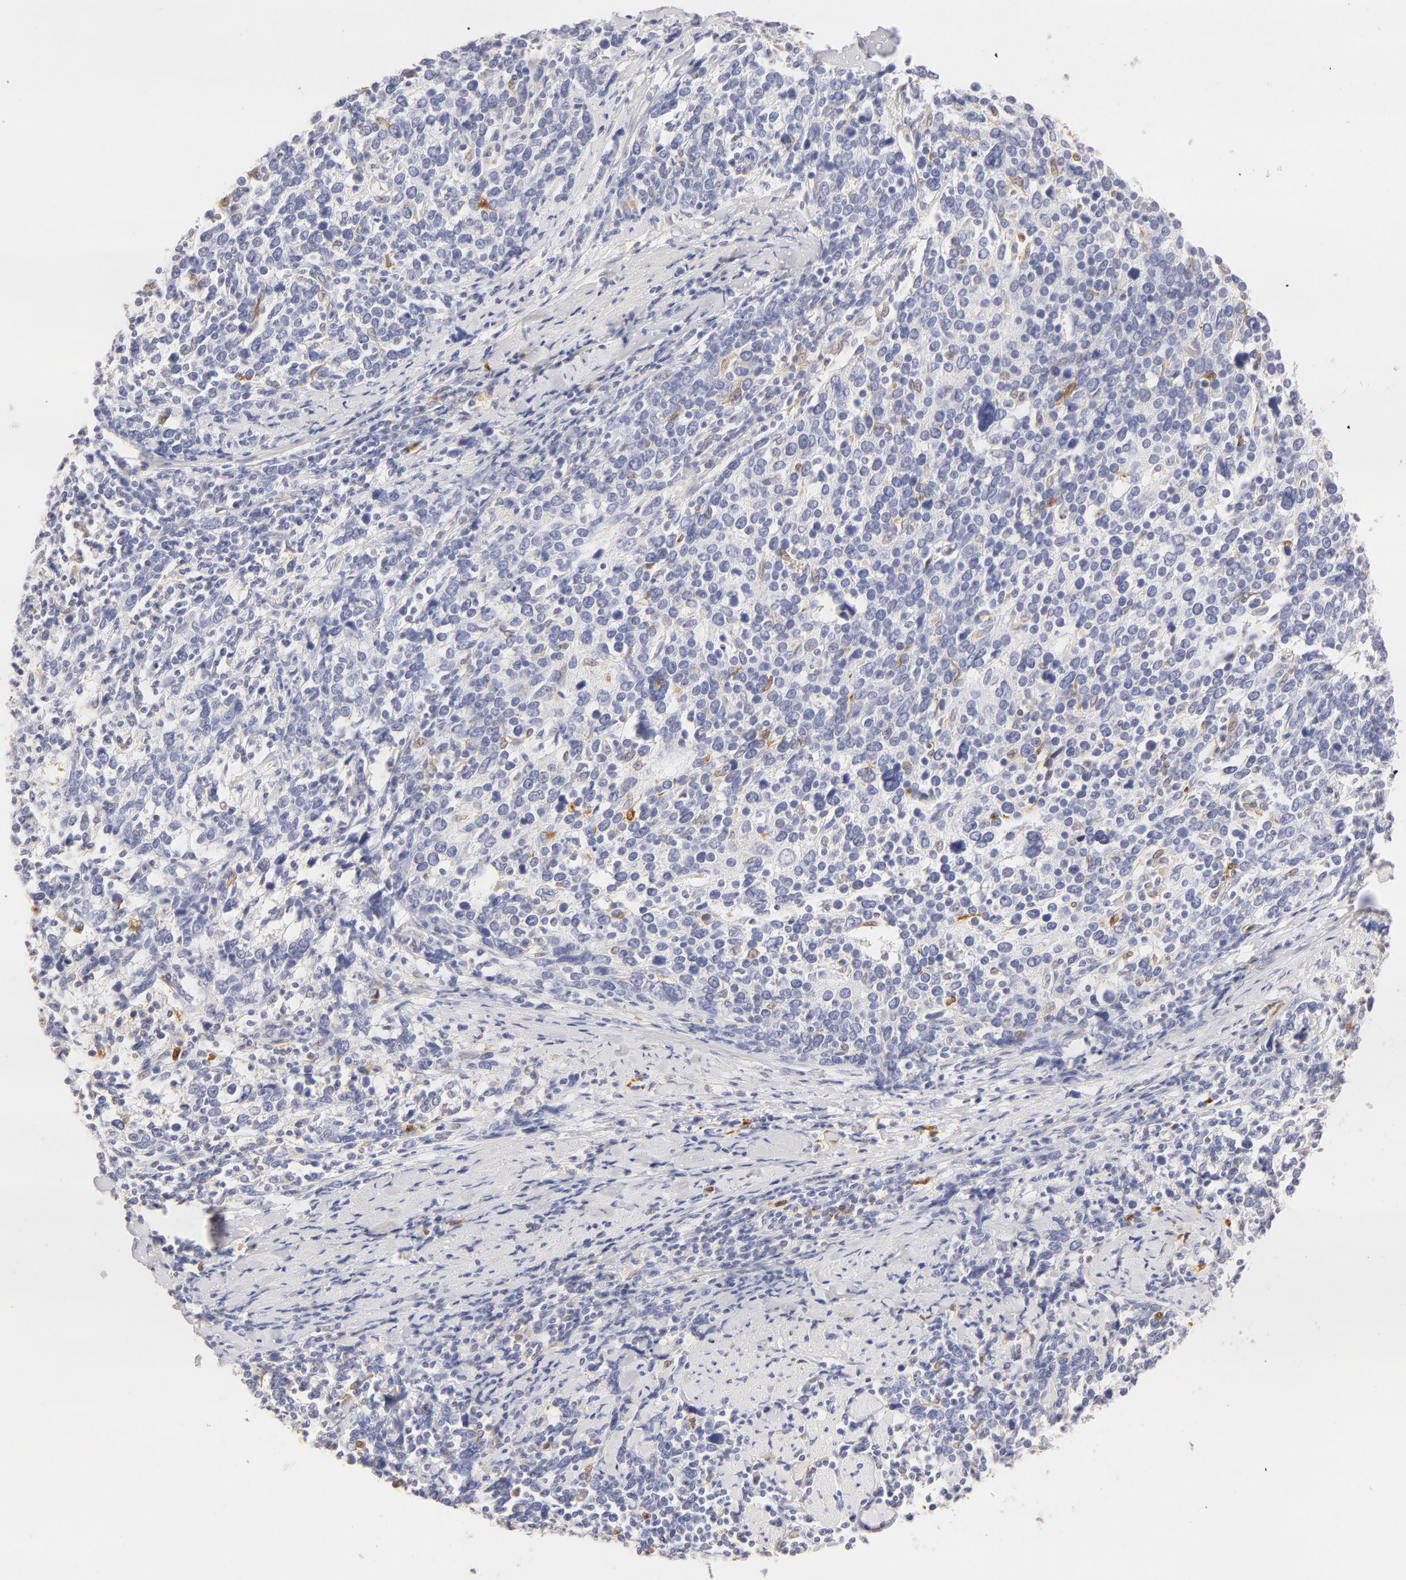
{"staining": {"intensity": "negative", "quantity": "none", "location": "none"}, "tissue": "cervical cancer", "cell_type": "Tumor cells", "image_type": "cancer", "snomed": [{"axis": "morphology", "description": "Squamous cell carcinoma, NOS"}, {"axis": "topography", "description": "Cervix"}], "caption": "Cervical cancer (squamous cell carcinoma) was stained to show a protein in brown. There is no significant positivity in tumor cells.", "gene": "CA2", "patient": {"sex": "female", "age": 41}}